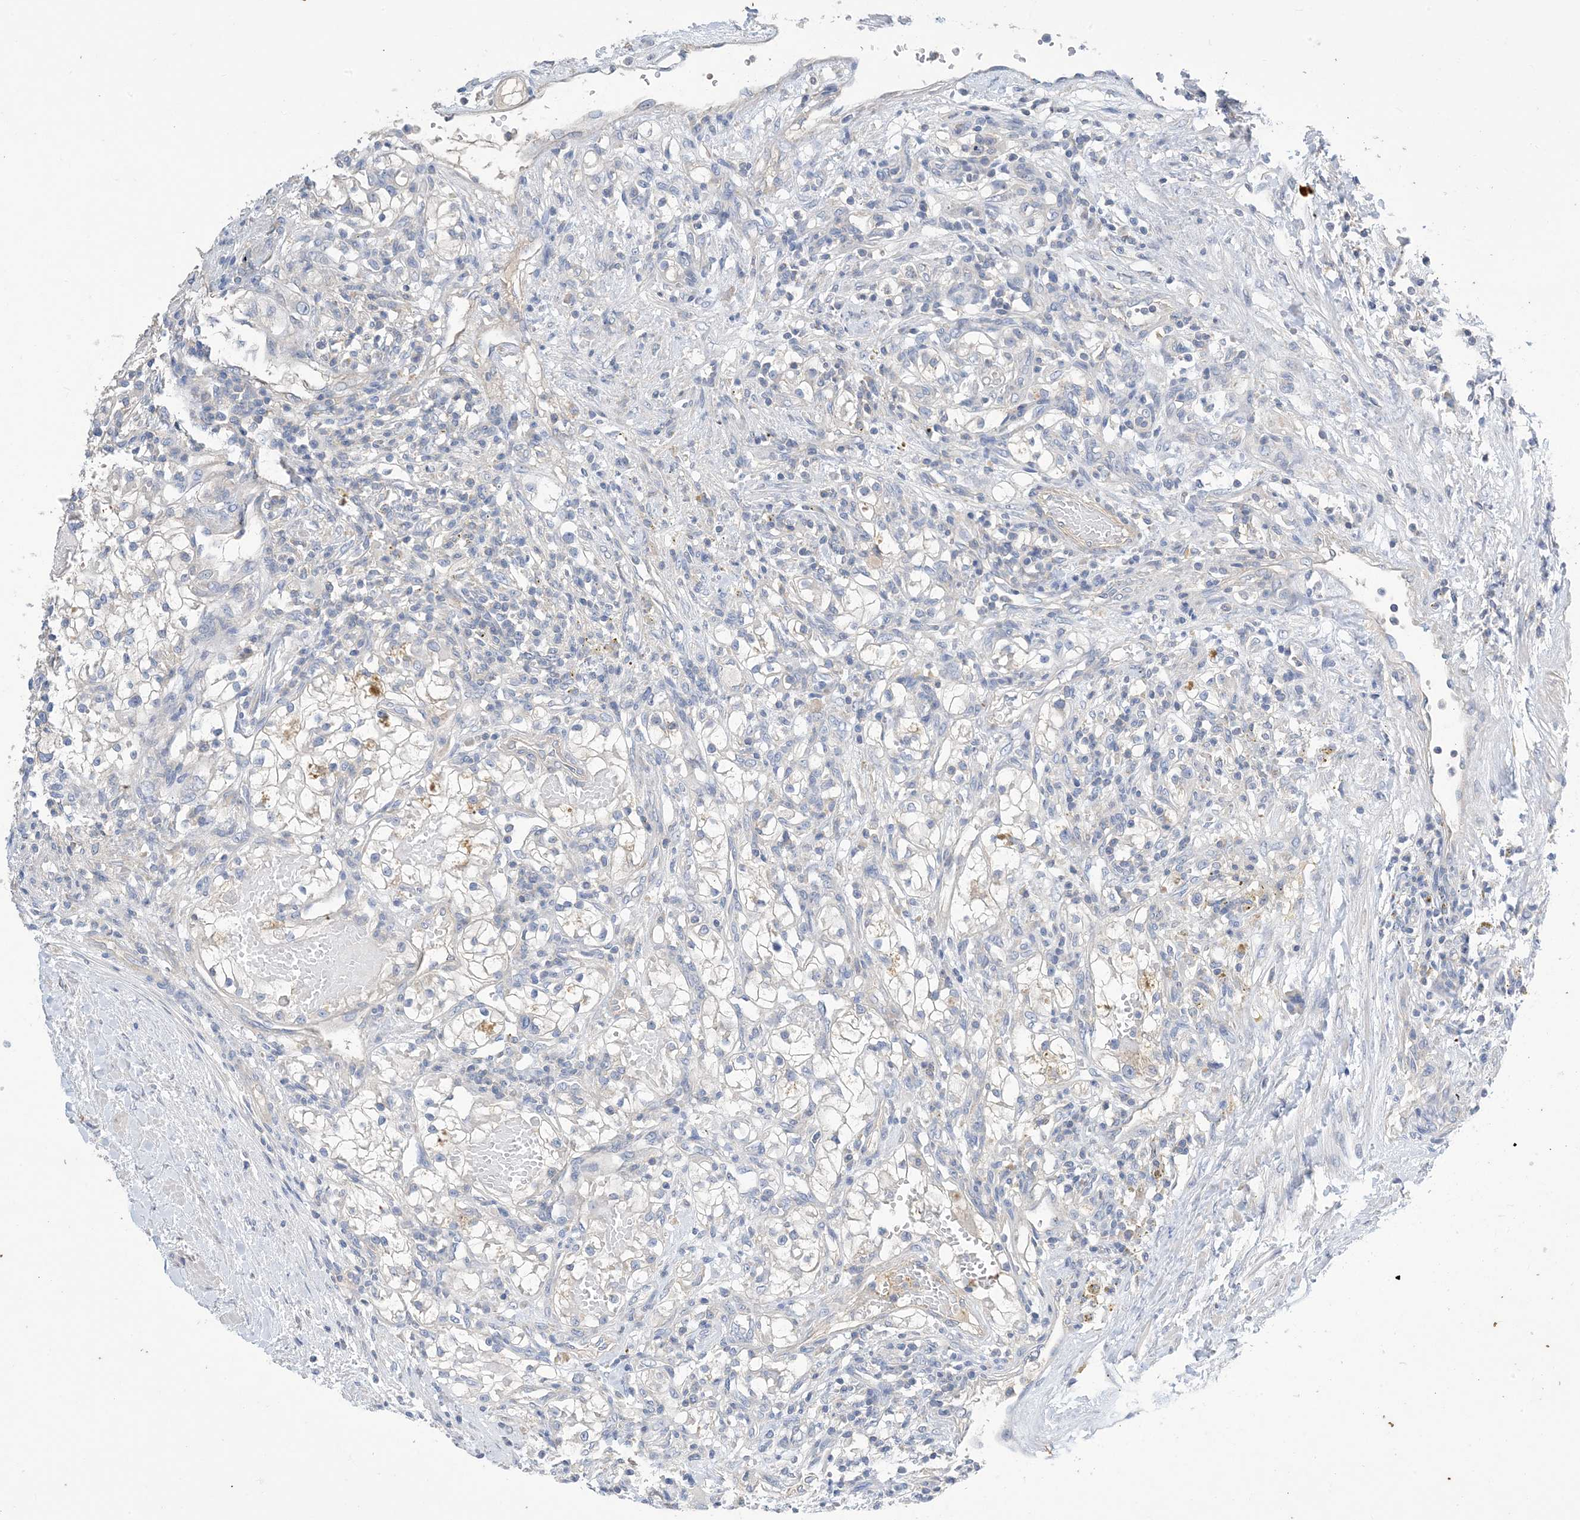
{"staining": {"intensity": "negative", "quantity": "none", "location": "none"}, "tissue": "renal cancer", "cell_type": "Tumor cells", "image_type": "cancer", "snomed": [{"axis": "morphology", "description": "Normal tissue, NOS"}, {"axis": "morphology", "description": "Adenocarcinoma, NOS"}, {"axis": "topography", "description": "Kidney"}], "caption": "Renal cancer stained for a protein using immunohistochemistry (IHC) exhibits no expression tumor cells.", "gene": "KPRP", "patient": {"sex": "male", "age": 68}}